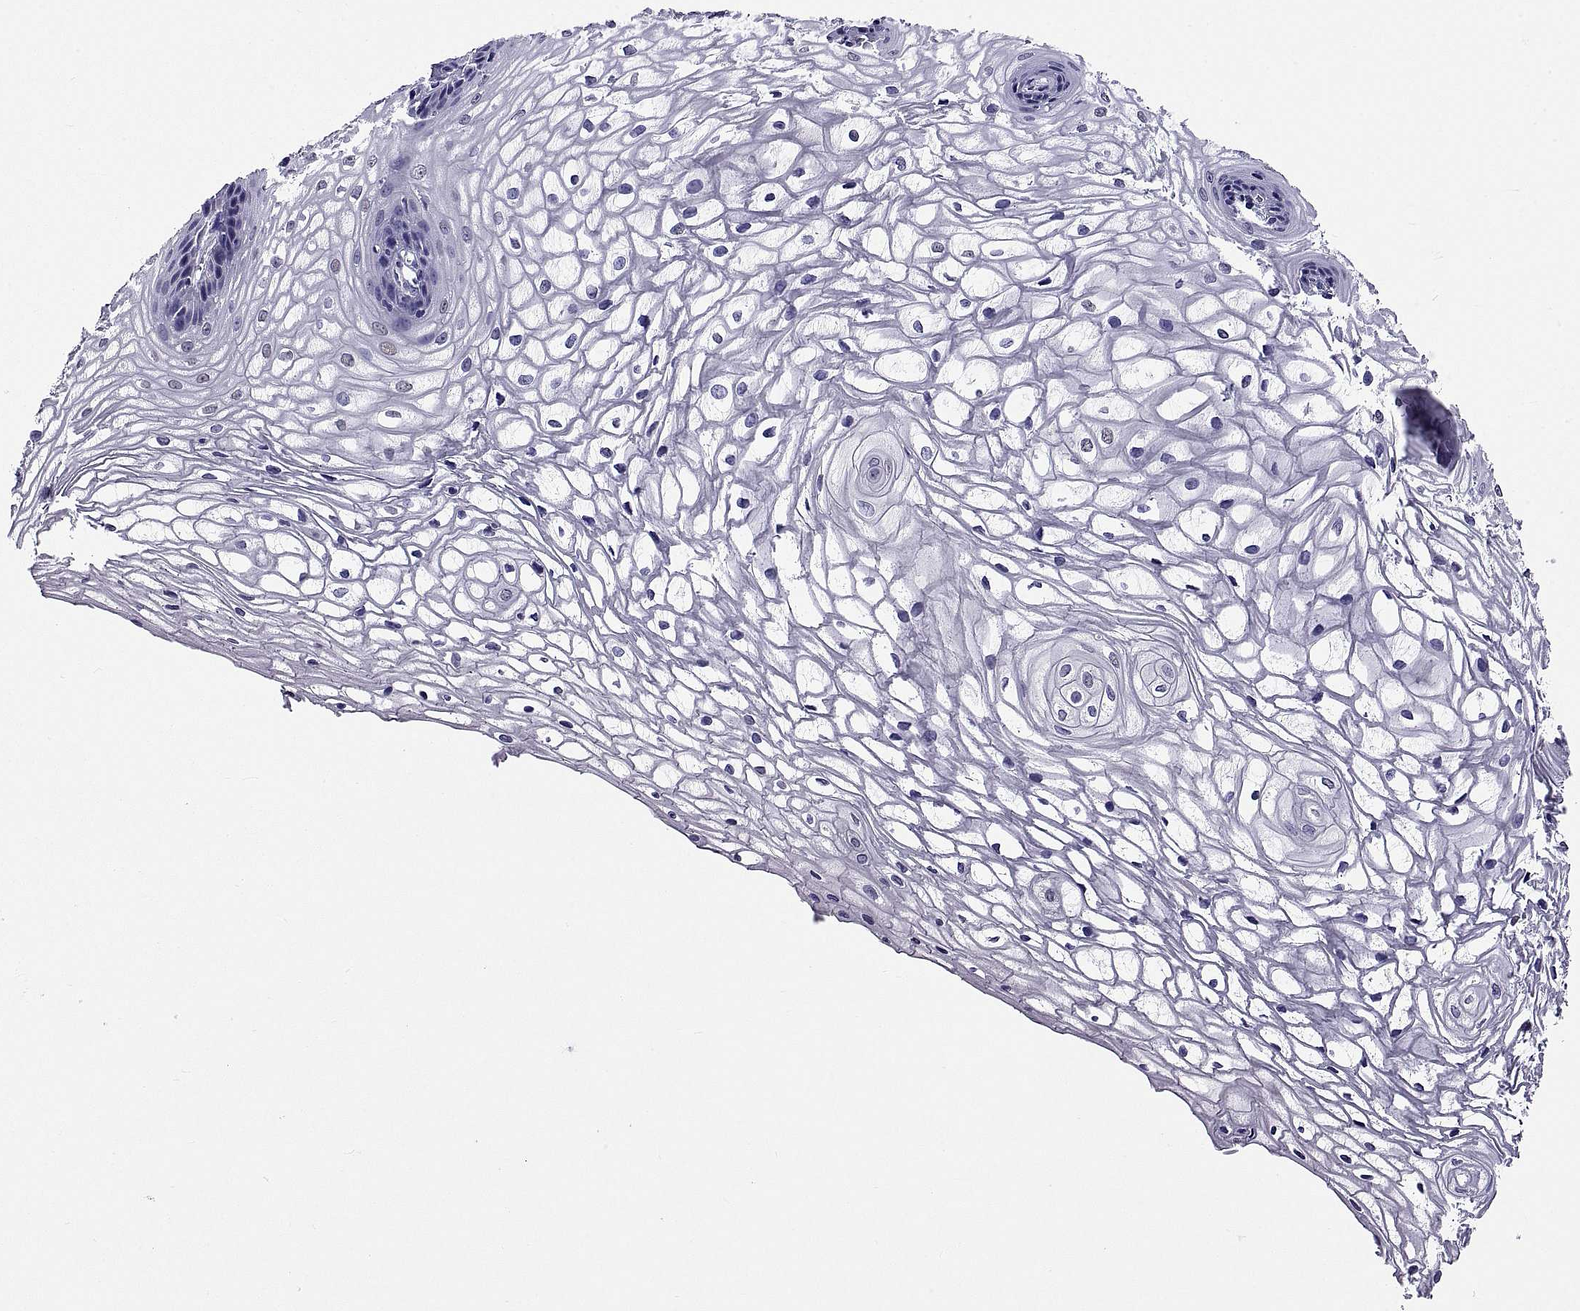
{"staining": {"intensity": "negative", "quantity": "none", "location": "none"}, "tissue": "vagina", "cell_type": "Squamous epithelial cells", "image_type": "normal", "snomed": [{"axis": "morphology", "description": "Normal tissue, NOS"}, {"axis": "topography", "description": "Vagina"}], "caption": "Squamous epithelial cells show no significant protein positivity in benign vagina.", "gene": "TGFBR3L", "patient": {"sex": "female", "age": 34}}